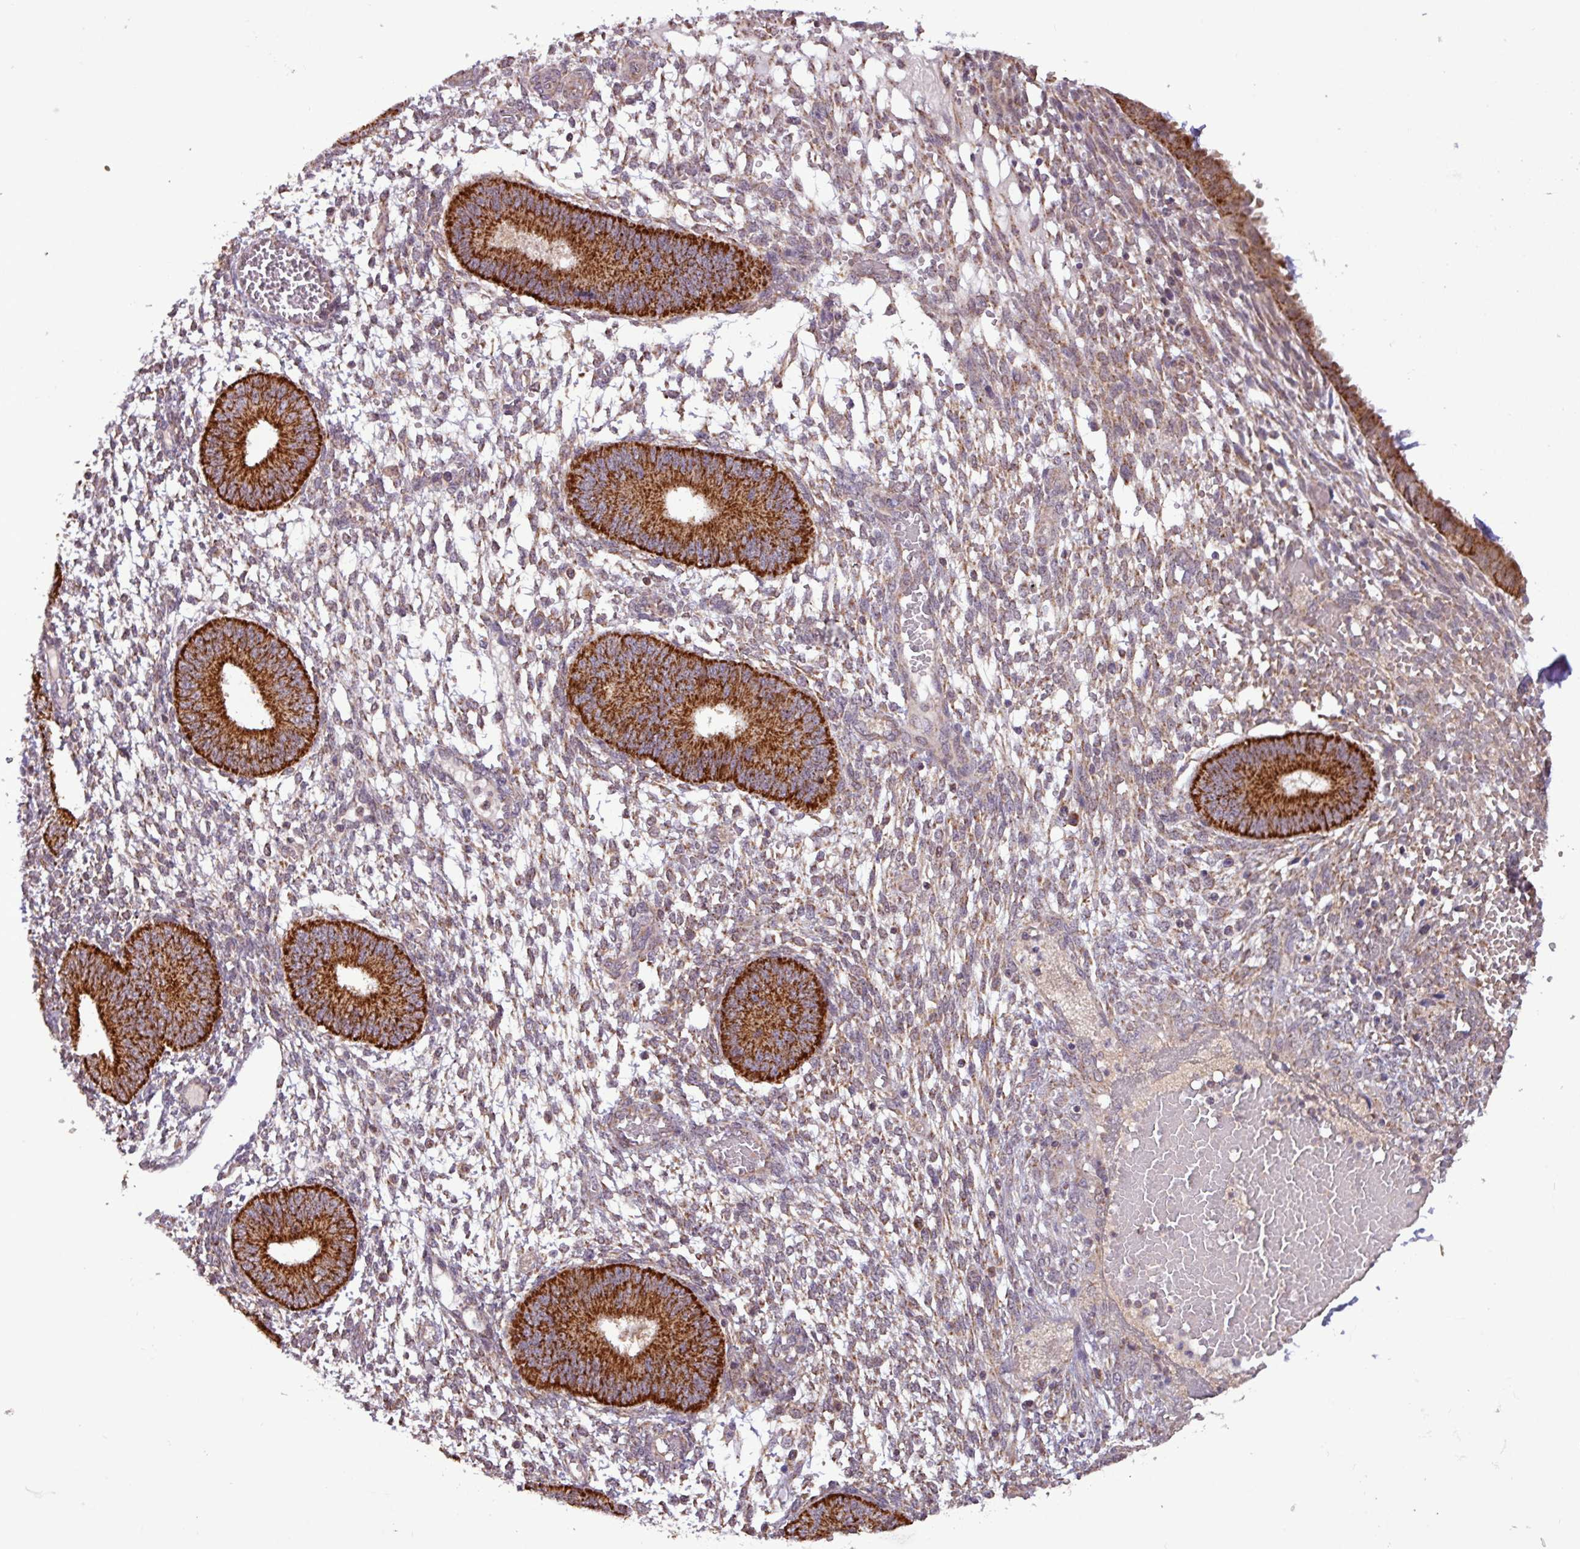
{"staining": {"intensity": "moderate", "quantity": "25%-75%", "location": "cytoplasmic/membranous"}, "tissue": "endometrium", "cell_type": "Cells in endometrial stroma", "image_type": "normal", "snomed": [{"axis": "morphology", "description": "Normal tissue, NOS"}, {"axis": "topography", "description": "Endometrium"}], "caption": "Endometrium stained for a protein (brown) shows moderate cytoplasmic/membranous positive expression in about 25%-75% of cells in endometrial stroma.", "gene": "MCTP2", "patient": {"sex": "female", "age": 49}}